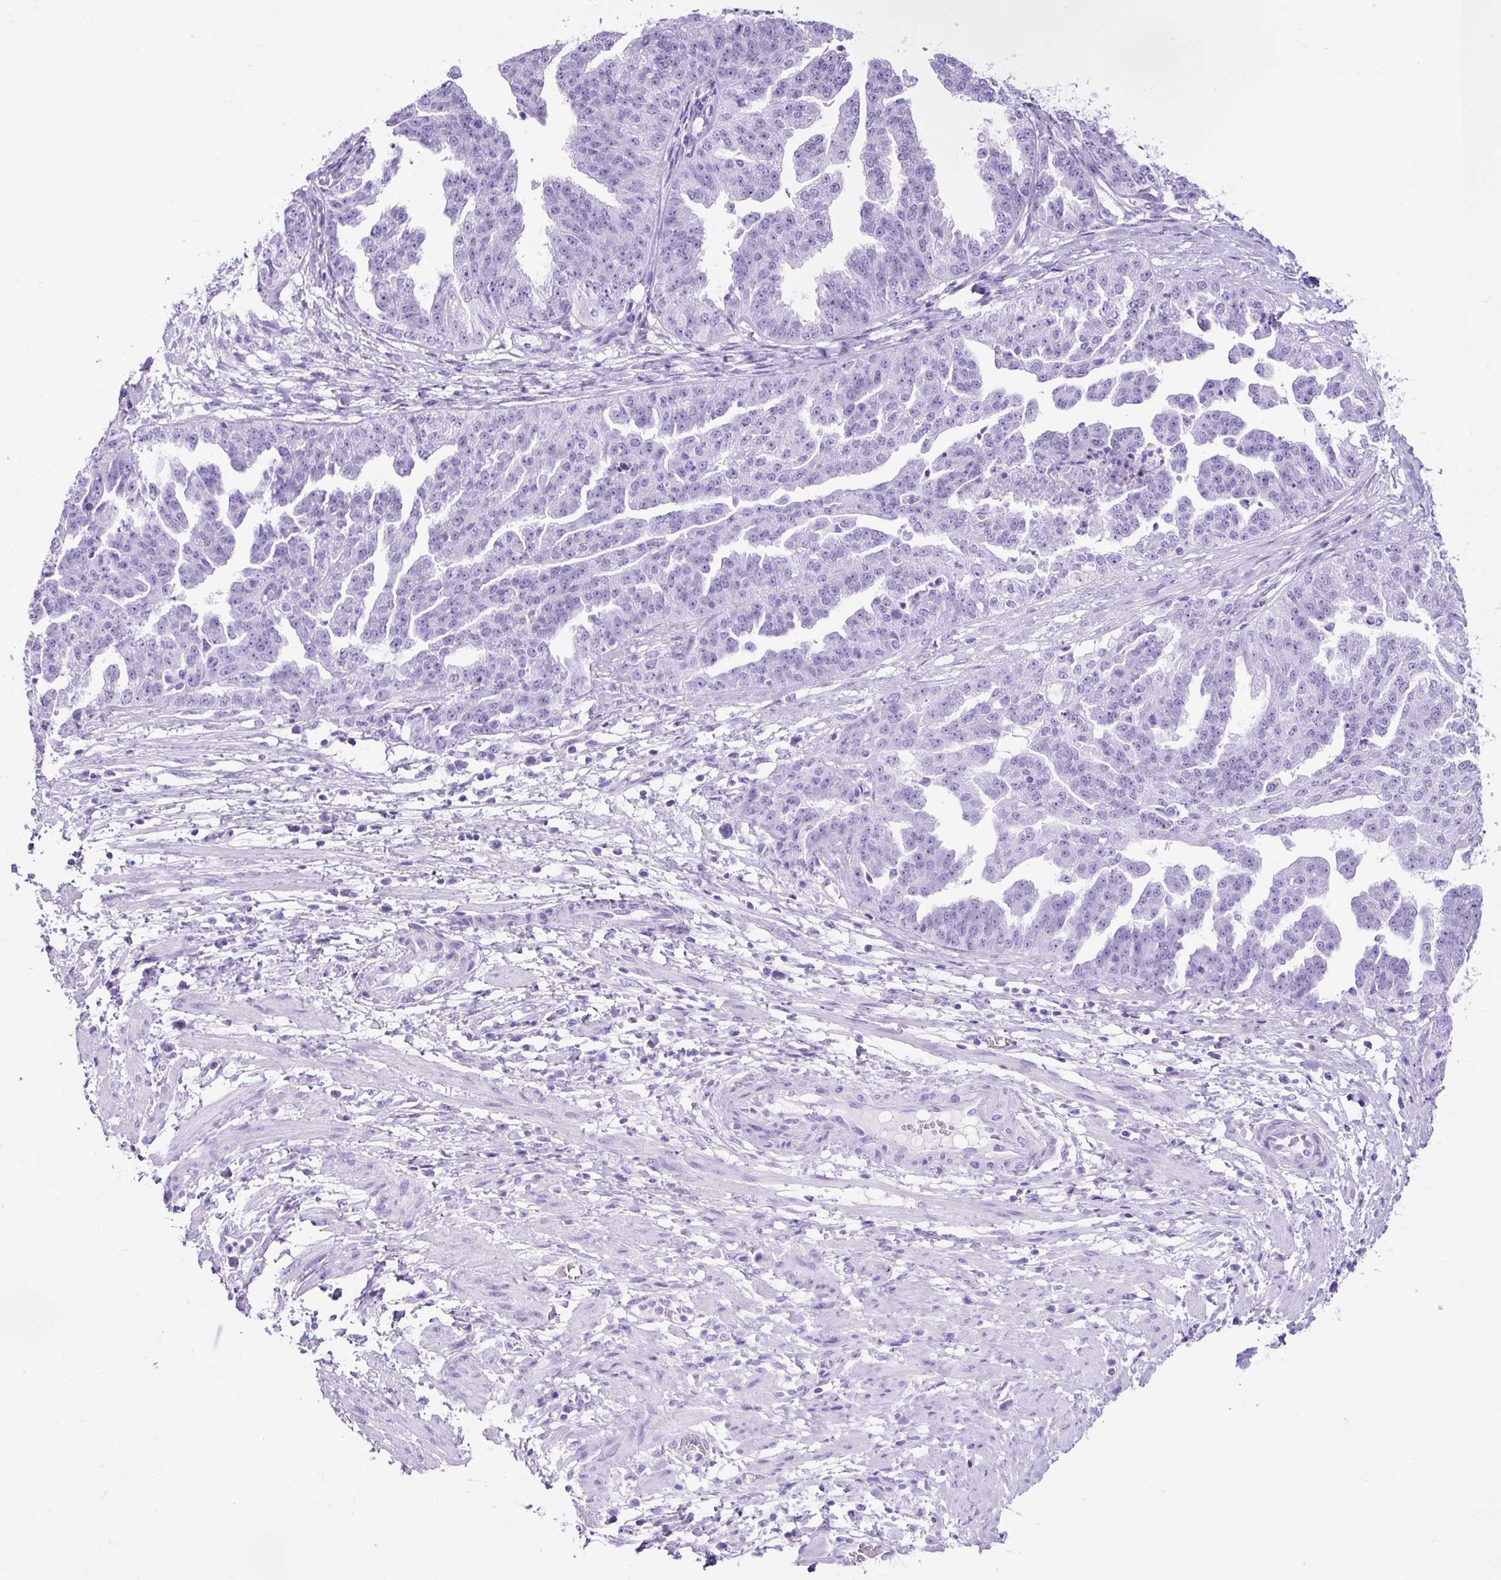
{"staining": {"intensity": "negative", "quantity": "none", "location": "none"}, "tissue": "ovarian cancer", "cell_type": "Tumor cells", "image_type": "cancer", "snomed": [{"axis": "morphology", "description": "Cystadenocarcinoma, serous, NOS"}, {"axis": "topography", "description": "Ovary"}], "caption": "High magnification brightfield microscopy of ovarian cancer stained with DAB (3,3'-diaminobenzidine) (brown) and counterstained with hematoxylin (blue): tumor cells show no significant expression.", "gene": "CEL", "patient": {"sex": "female", "age": 58}}